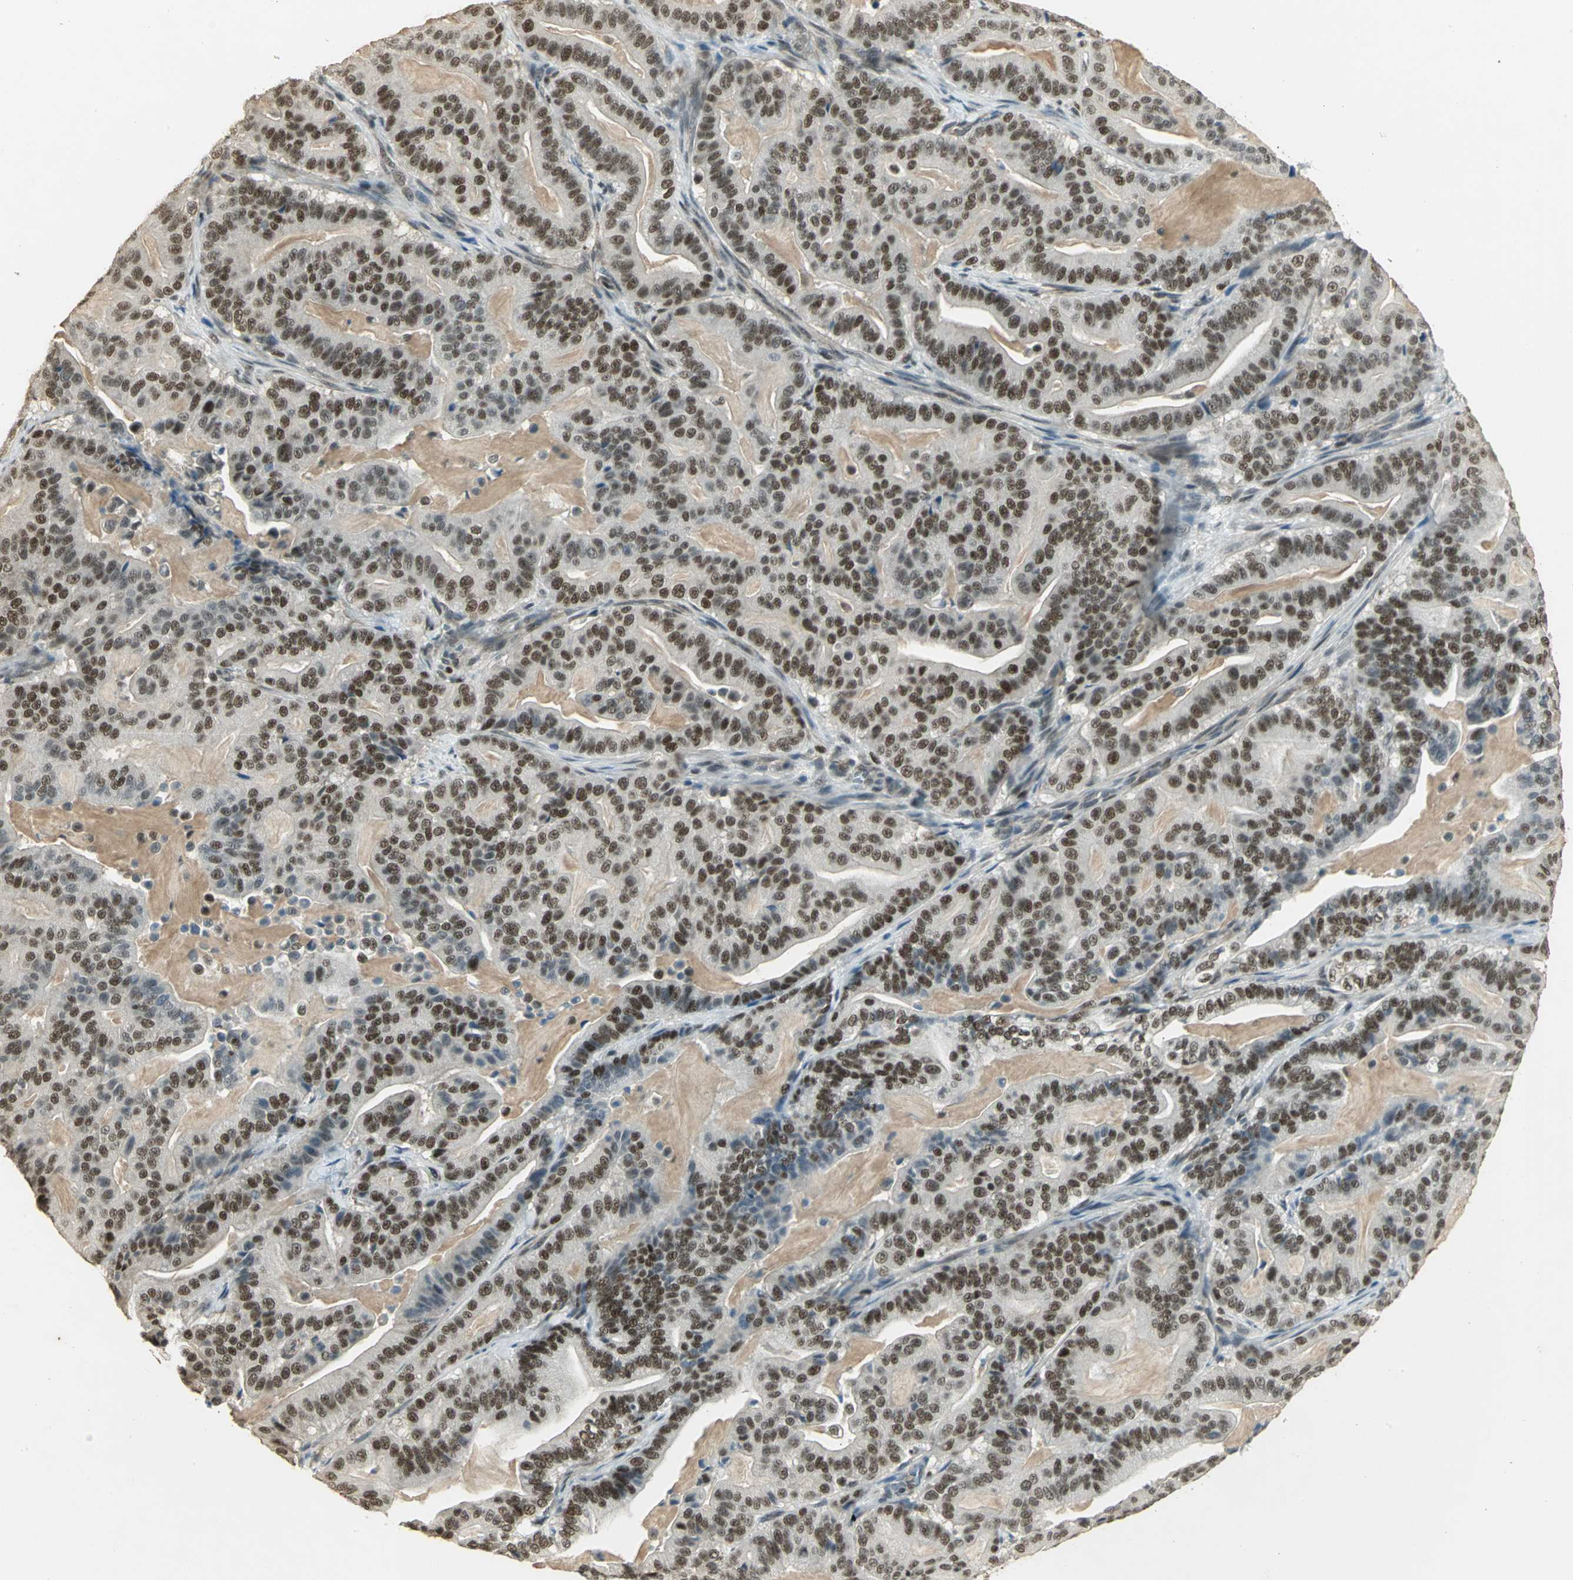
{"staining": {"intensity": "moderate", "quantity": ">75%", "location": "nuclear"}, "tissue": "pancreatic cancer", "cell_type": "Tumor cells", "image_type": "cancer", "snomed": [{"axis": "morphology", "description": "Adenocarcinoma, NOS"}, {"axis": "topography", "description": "Pancreas"}], "caption": "Moderate nuclear expression is present in approximately >75% of tumor cells in pancreatic cancer. Nuclei are stained in blue.", "gene": "ELF1", "patient": {"sex": "male", "age": 63}}